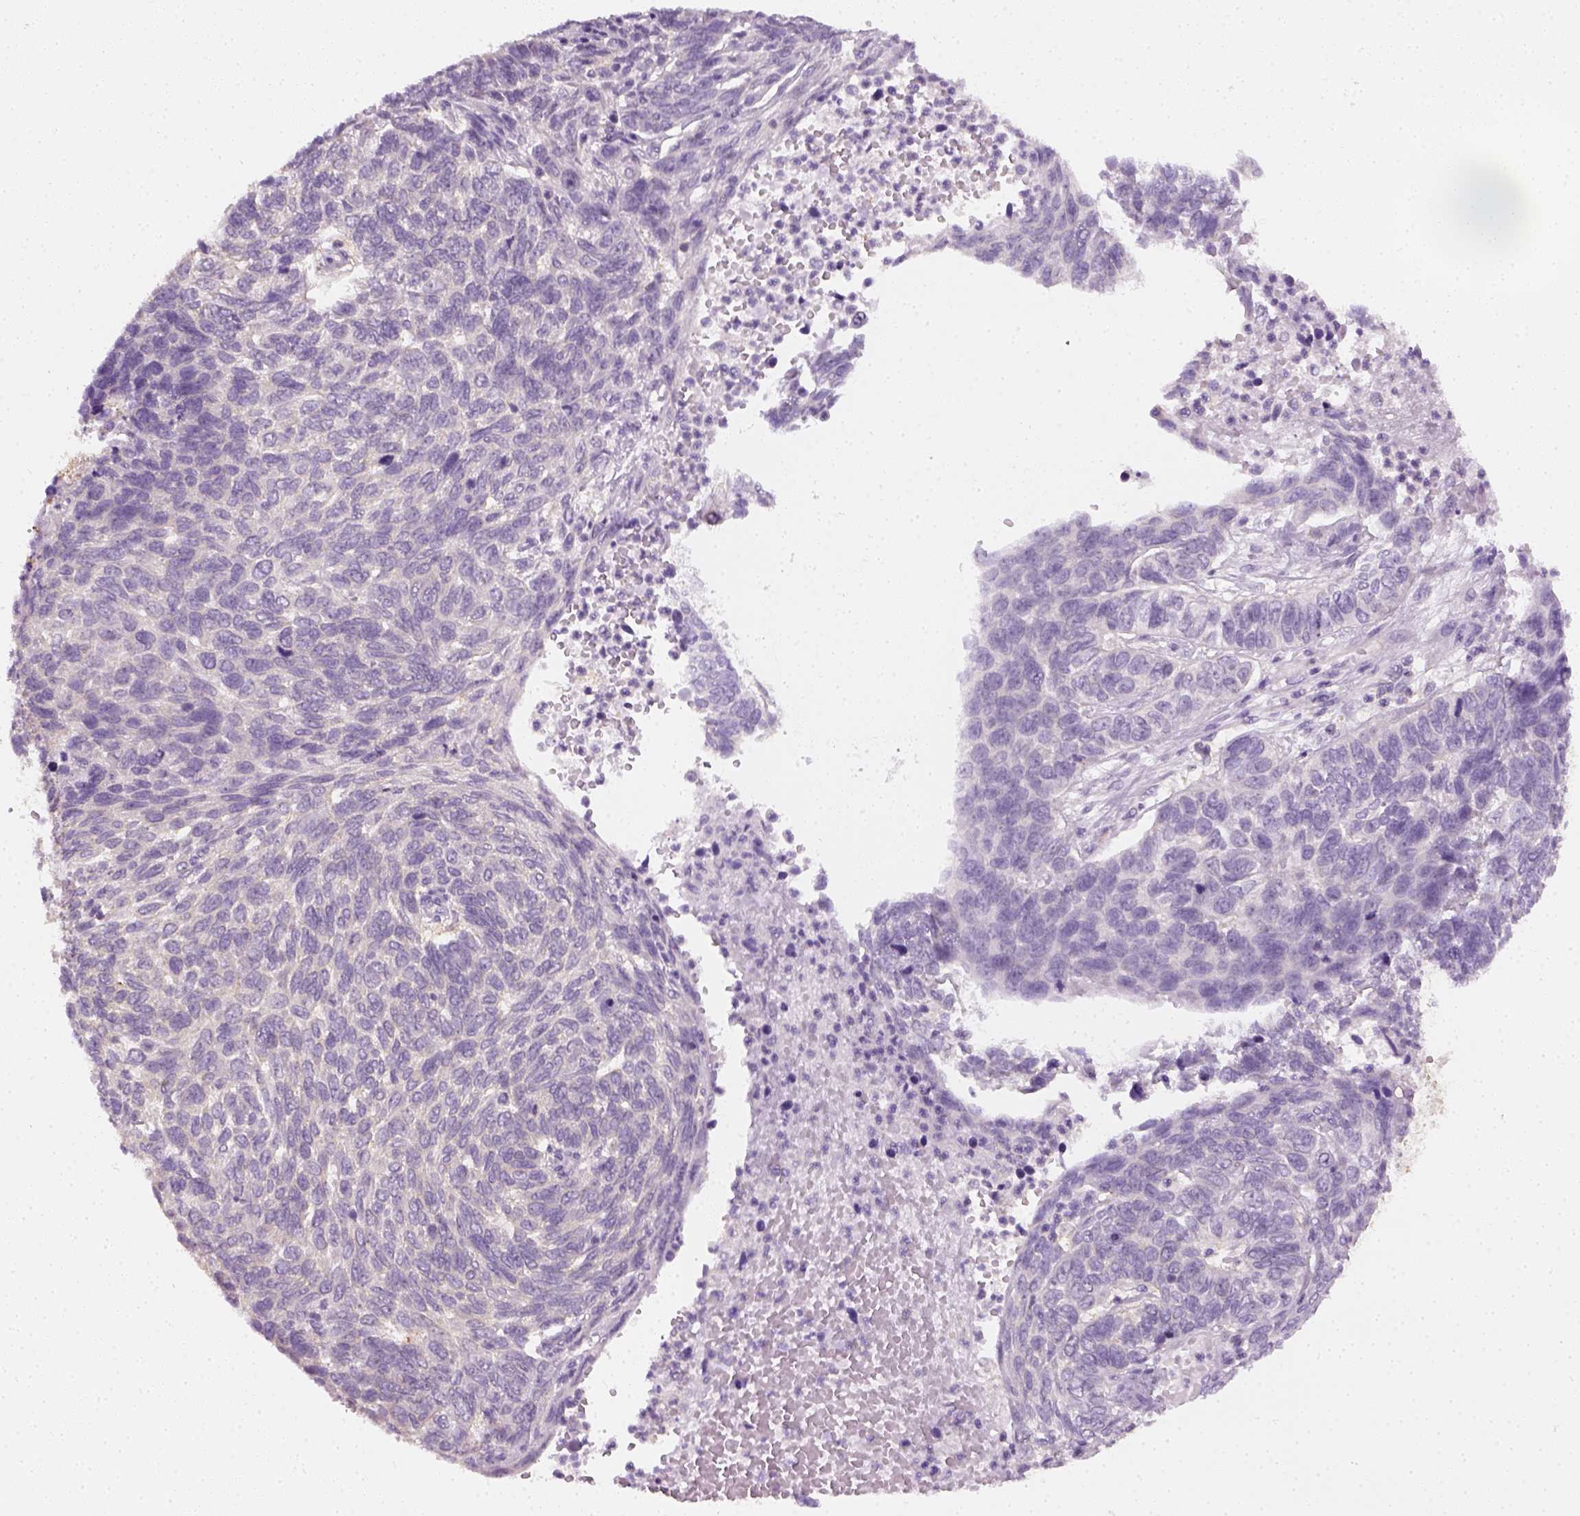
{"staining": {"intensity": "negative", "quantity": "none", "location": "none"}, "tissue": "skin cancer", "cell_type": "Tumor cells", "image_type": "cancer", "snomed": [{"axis": "morphology", "description": "Basal cell carcinoma"}, {"axis": "topography", "description": "Skin"}], "caption": "Basal cell carcinoma (skin) was stained to show a protein in brown. There is no significant positivity in tumor cells.", "gene": "EPHB1", "patient": {"sex": "female", "age": 65}}